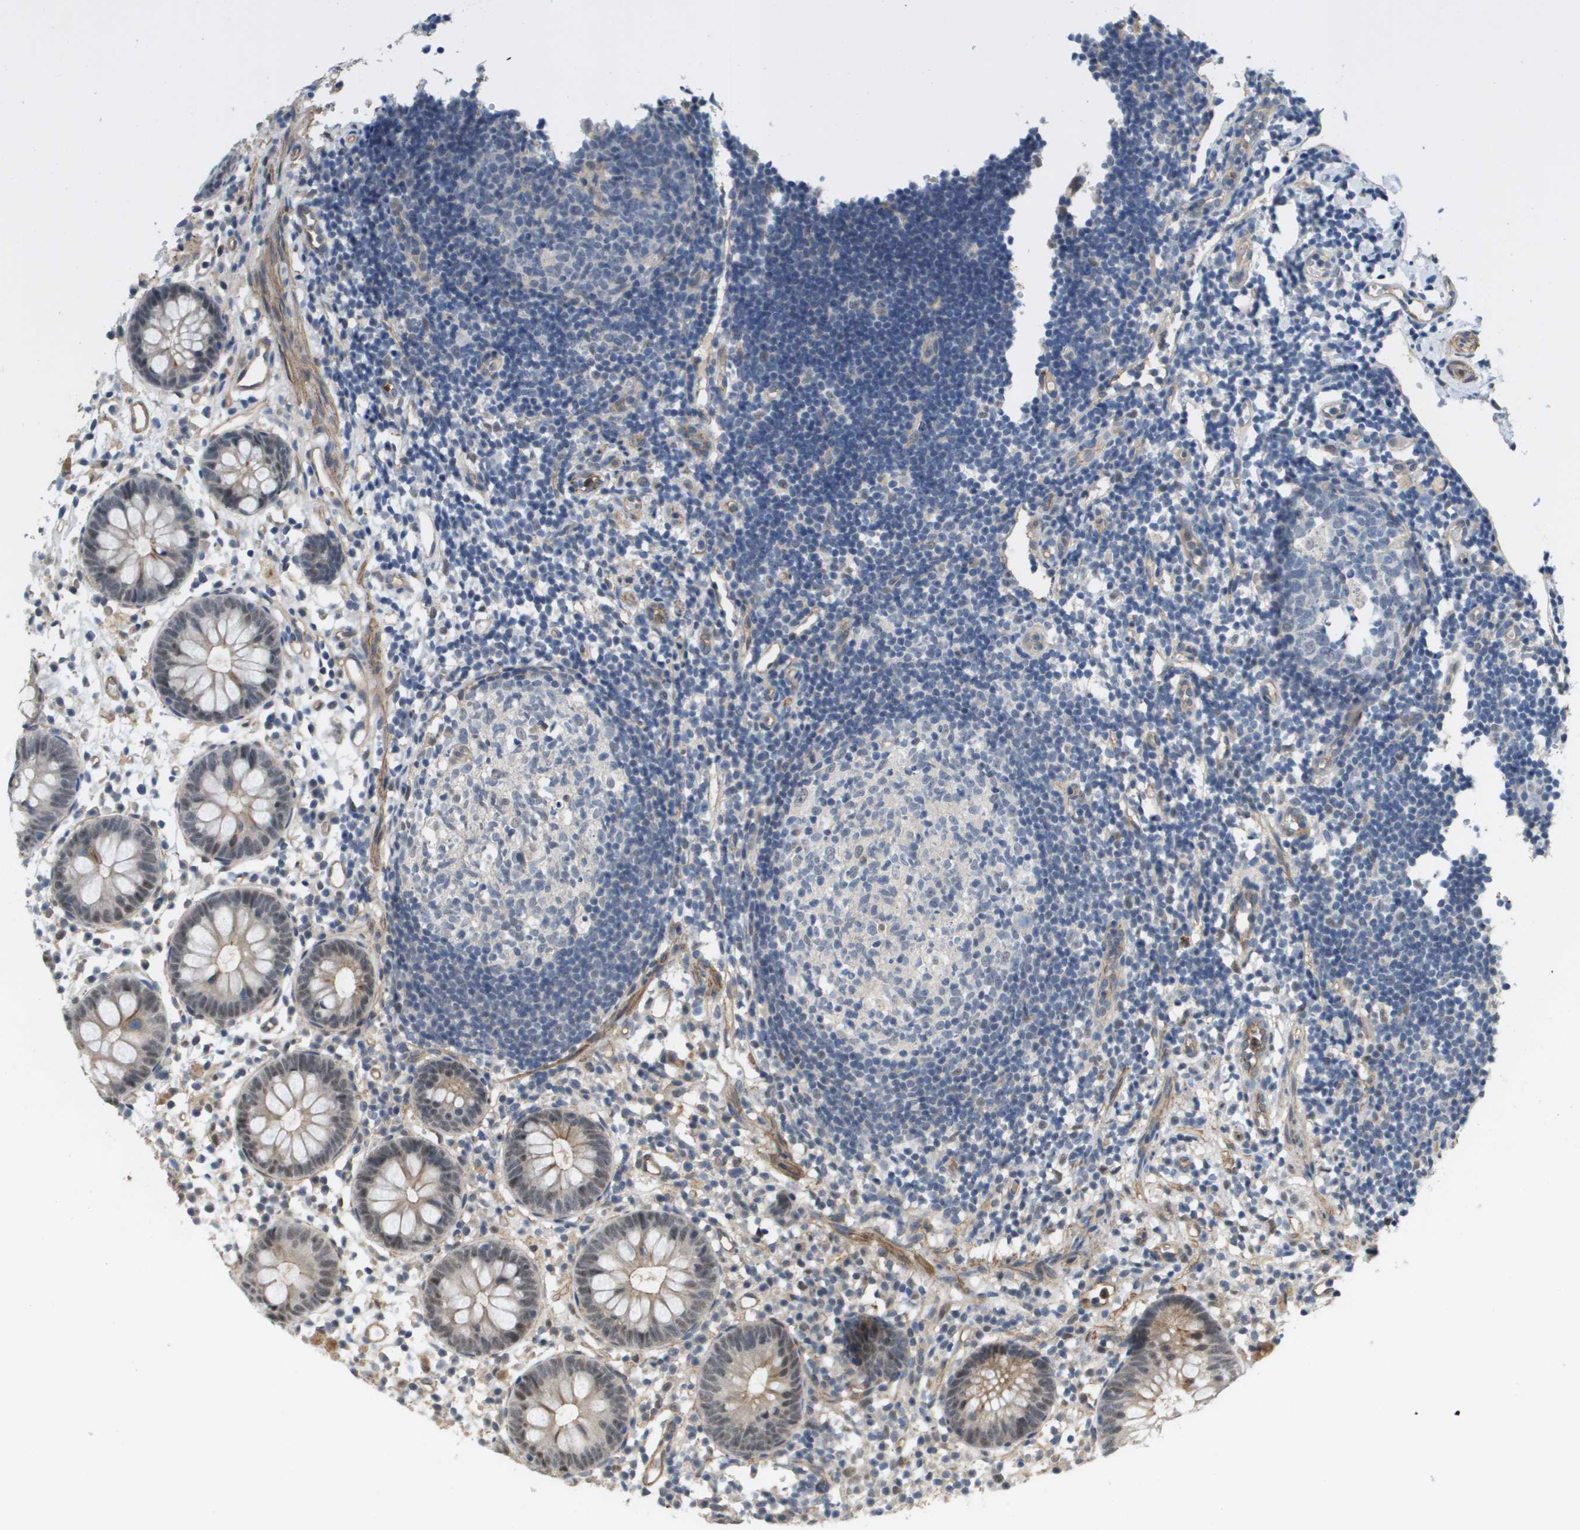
{"staining": {"intensity": "weak", "quantity": "25%-75%", "location": "cytoplasmic/membranous,nuclear"}, "tissue": "appendix", "cell_type": "Glandular cells", "image_type": "normal", "snomed": [{"axis": "morphology", "description": "Normal tissue, NOS"}, {"axis": "topography", "description": "Appendix"}], "caption": "An immunohistochemistry (IHC) micrograph of unremarkable tissue is shown. Protein staining in brown shows weak cytoplasmic/membranous,nuclear positivity in appendix within glandular cells. (Stains: DAB in brown, nuclei in blue, Microscopy: brightfield microscopy at high magnification).", "gene": "RNF112", "patient": {"sex": "female", "age": 20}}